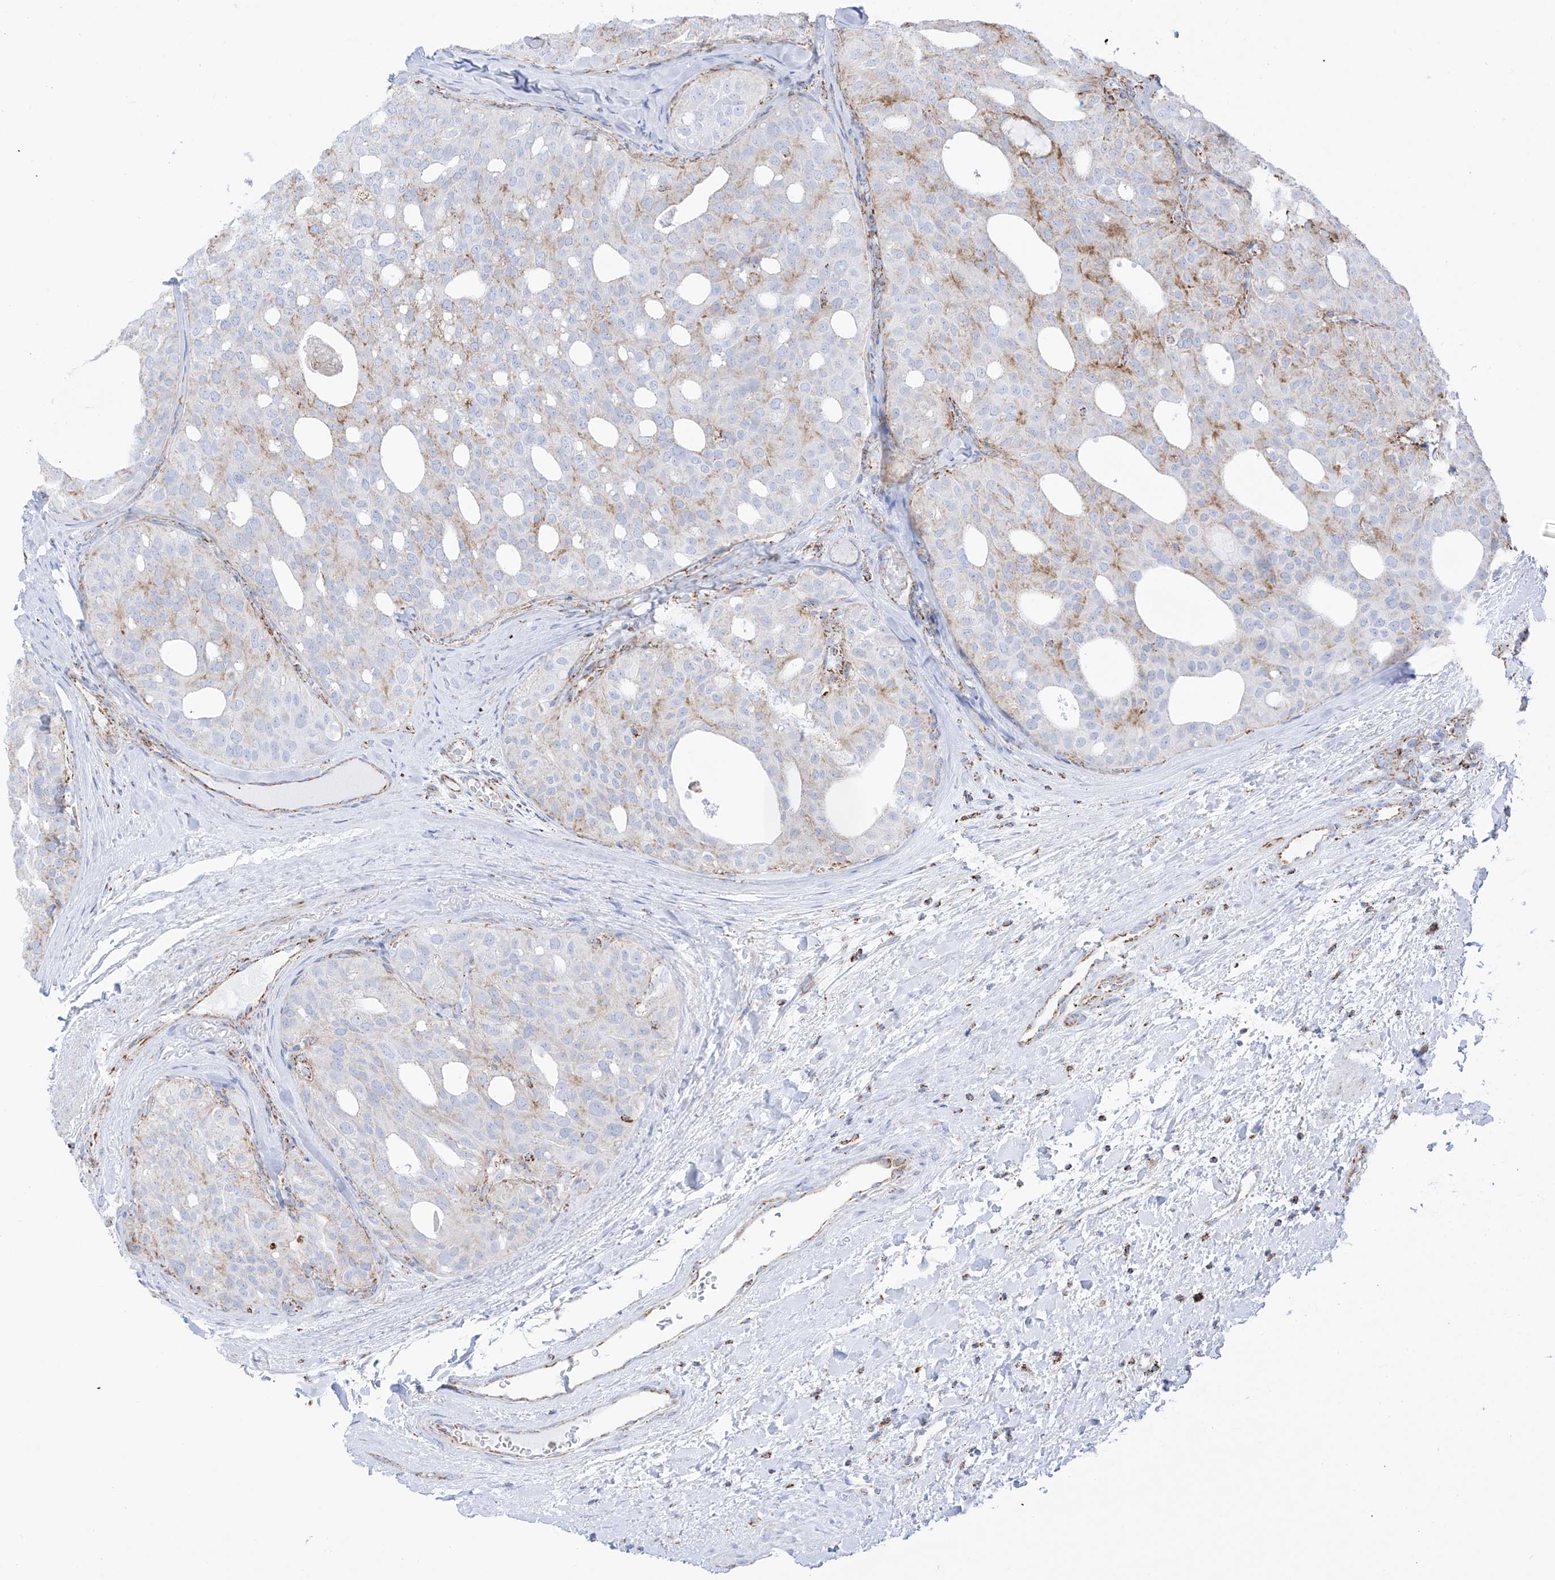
{"staining": {"intensity": "negative", "quantity": "none", "location": "none"}, "tissue": "thyroid cancer", "cell_type": "Tumor cells", "image_type": "cancer", "snomed": [{"axis": "morphology", "description": "Follicular adenoma carcinoma, NOS"}, {"axis": "topography", "description": "Thyroid gland"}], "caption": "Immunohistochemistry (IHC) micrograph of human thyroid cancer (follicular adenoma carcinoma) stained for a protein (brown), which demonstrates no staining in tumor cells.", "gene": "XKR3", "patient": {"sex": "male", "age": 75}}